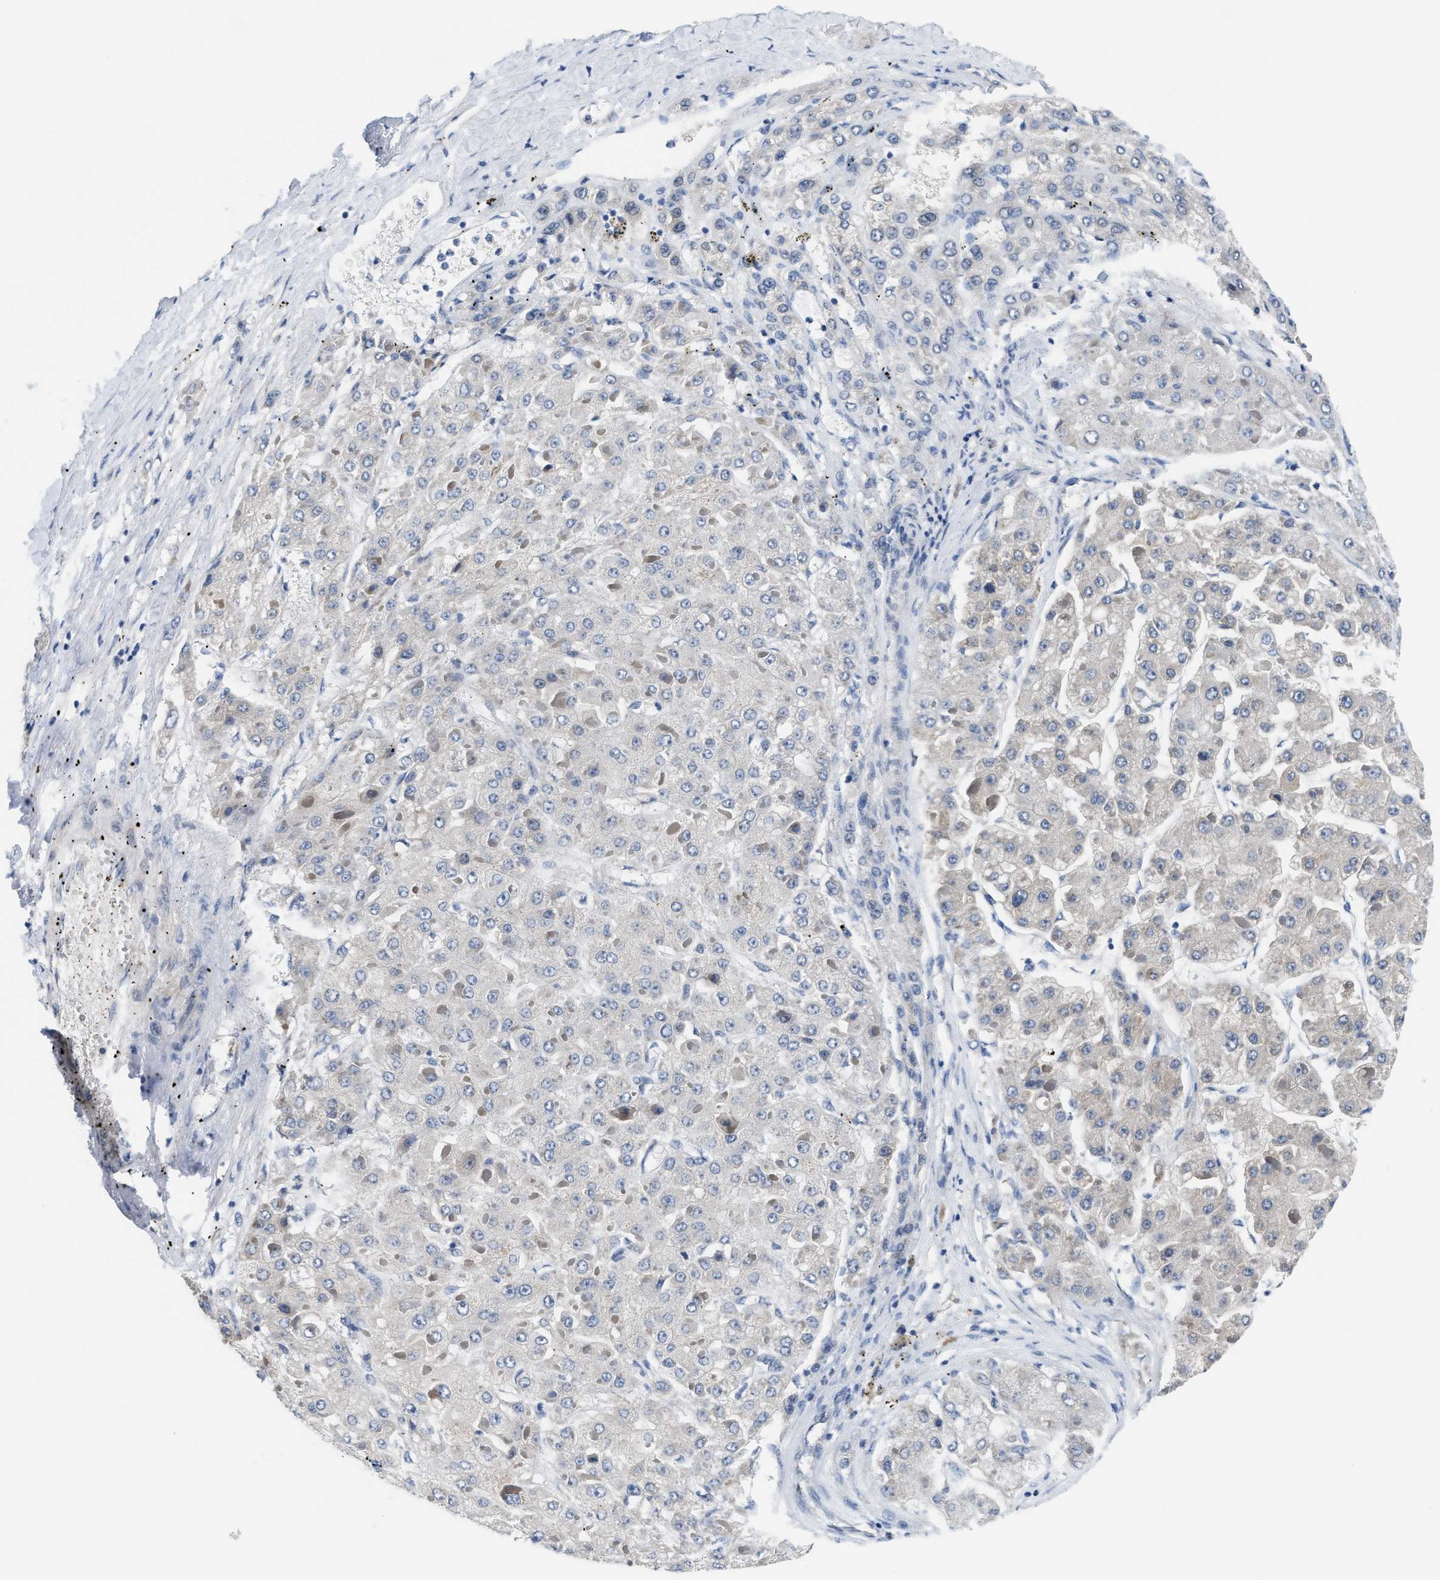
{"staining": {"intensity": "negative", "quantity": "none", "location": "none"}, "tissue": "liver cancer", "cell_type": "Tumor cells", "image_type": "cancer", "snomed": [{"axis": "morphology", "description": "Carcinoma, Hepatocellular, NOS"}, {"axis": "topography", "description": "Liver"}], "caption": "This is an immunohistochemistry photomicrograph of liver cancer. There is no staining in tumor cells.", "gene": "CLGN", "patient": {"sex": "female", "age": 73}}